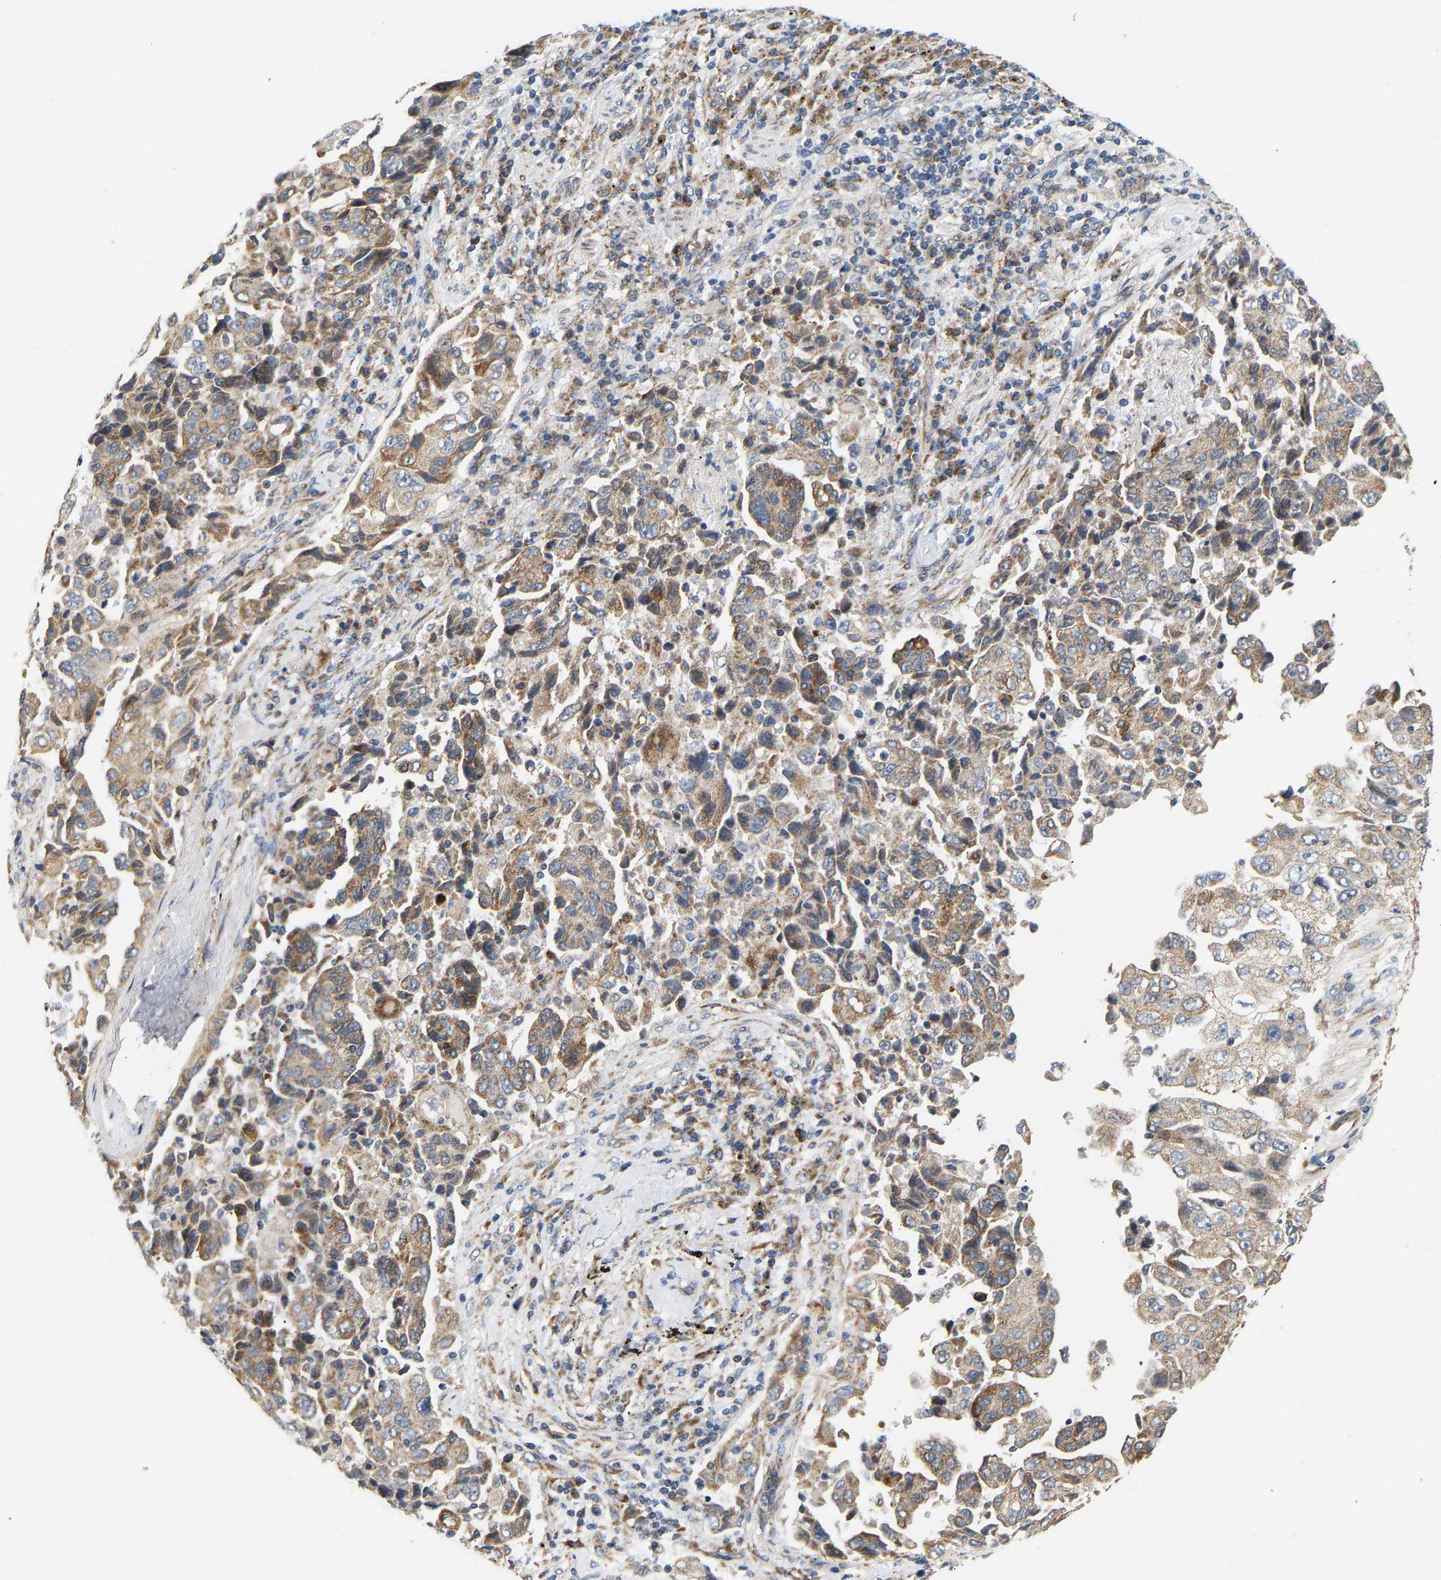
{"staining": {"intensity": "moderate", "quantity": ">75%", "location": "cytoplasmic/membranous"}, "tissue": "lung cancer", "cell_type": "Tumor cells", "image_type": "cancer", "snomed": [{"axis": "morphology", "description": "Adenocarcinoma, NOS"}, {"axis": "topography", "description": "Lung"}], "caption": "Protein expression analysis of lung cancer reveals moderate cytoplasmic/membranous staining in about >75% of tumor cells. The staining was performed using DAB (3,3'-diaminobenzidine) to visualize the protein expression in brown, while the nuclei were stained in blue with hematoxylin (Magnification: 20x).", "gene": "TMEM168", "patient": {"sex": "female", "age": 51}}